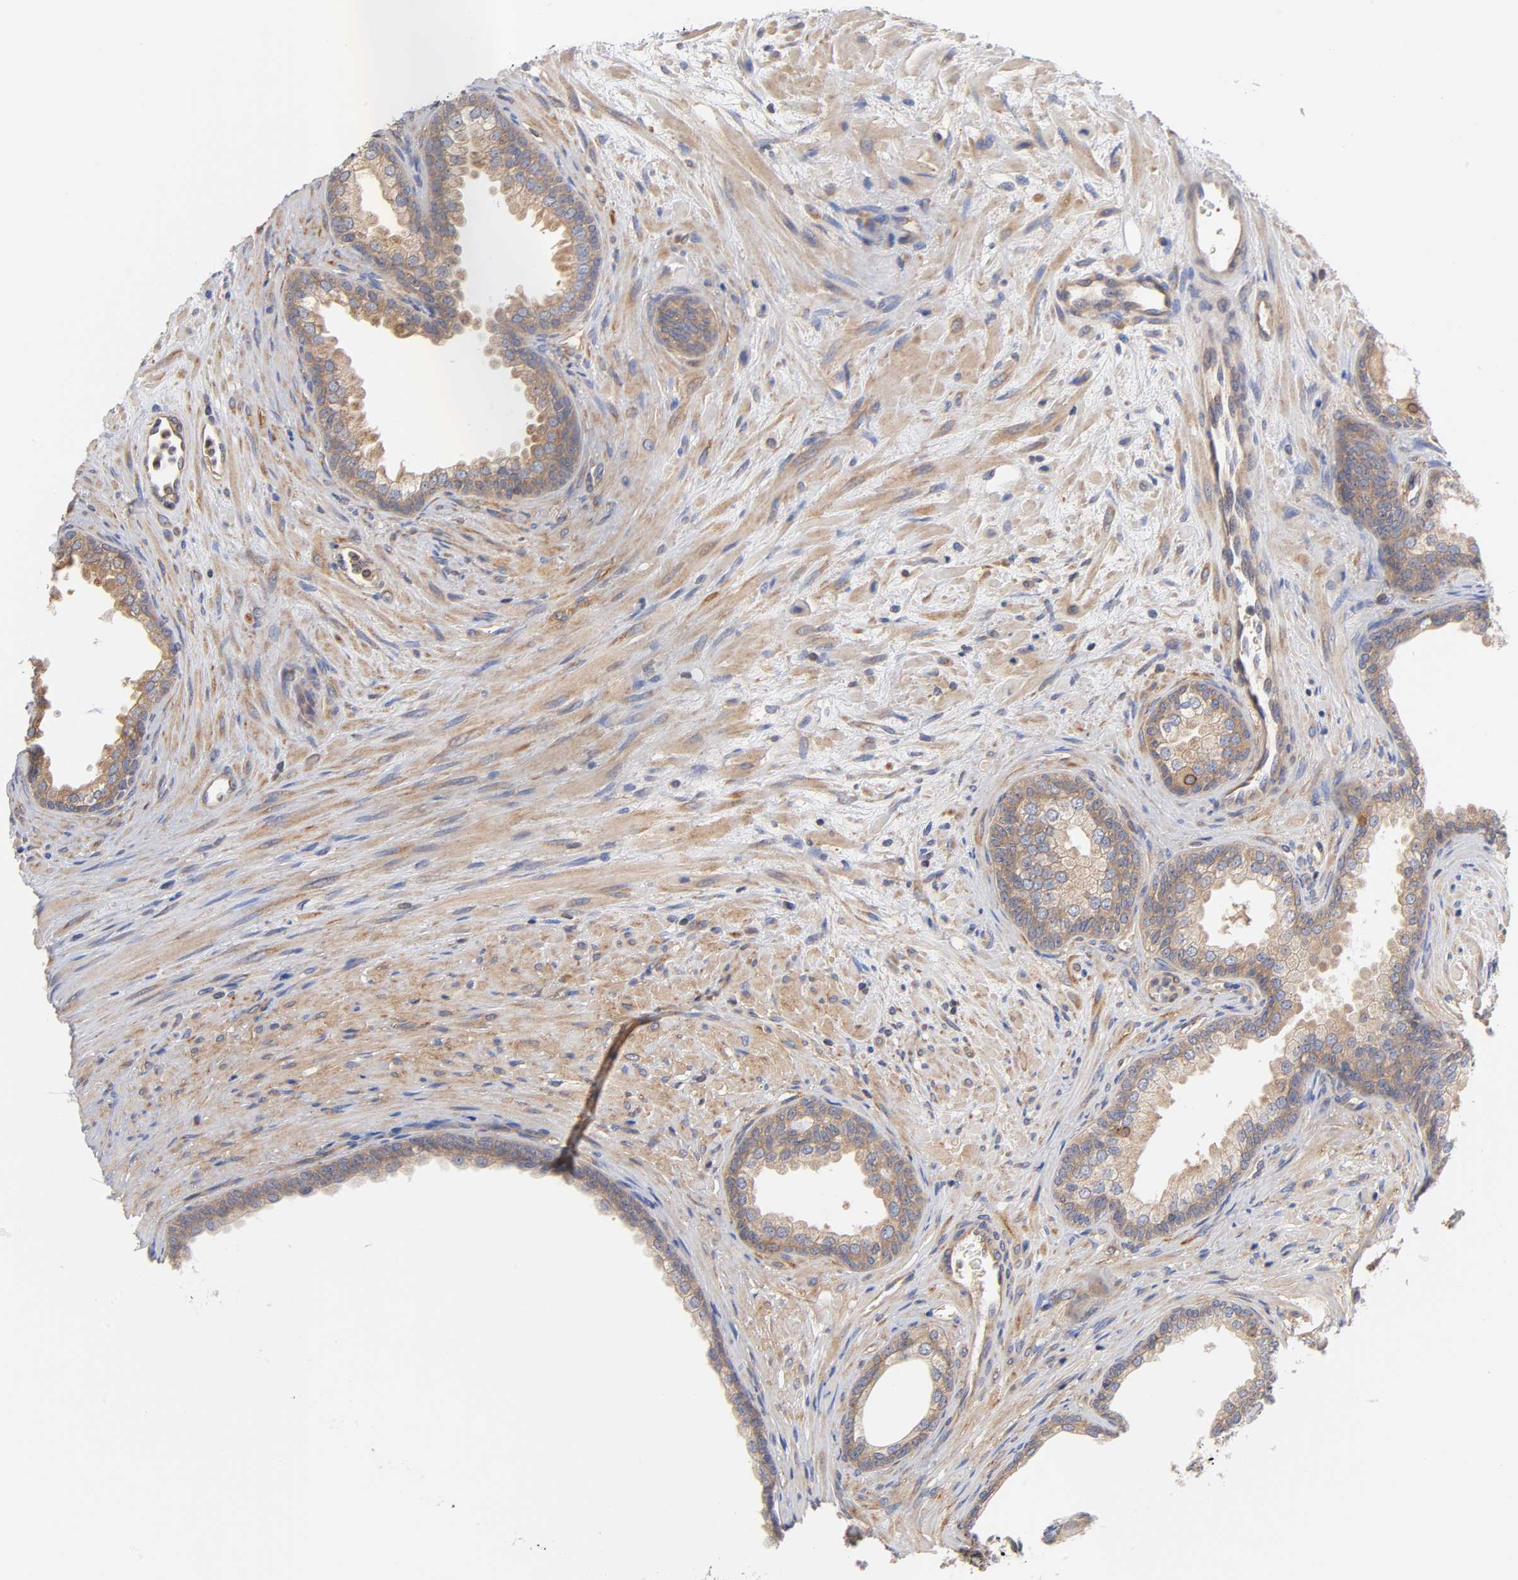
{"staining": {"intensity": "moderate", "quantity": ">75%", "location": "cytoplasmic/membranous"}, "tissue": "prostate", "cell_type": "Glandular cells", "image_type": "normal", "snomed": [{"axis": "morphology", "description": "Normal tissue, NOS"}, {"axis": "topography", "description": "Prostate"}], "caption": "Immunohistochemistry (IHC) (DAB (3,3'-diaminobenzidine)) staining of benign human prostate shows moderate cytoplasmic/membranous protein expression in approximately >75% of glandular cells. (Stains: DAB in brown, nuclei in blue, Microscopy: brightfield microscopy at high magnification).", "gene": "STRN3", "patient": {"sex": "male", "age": 76}}